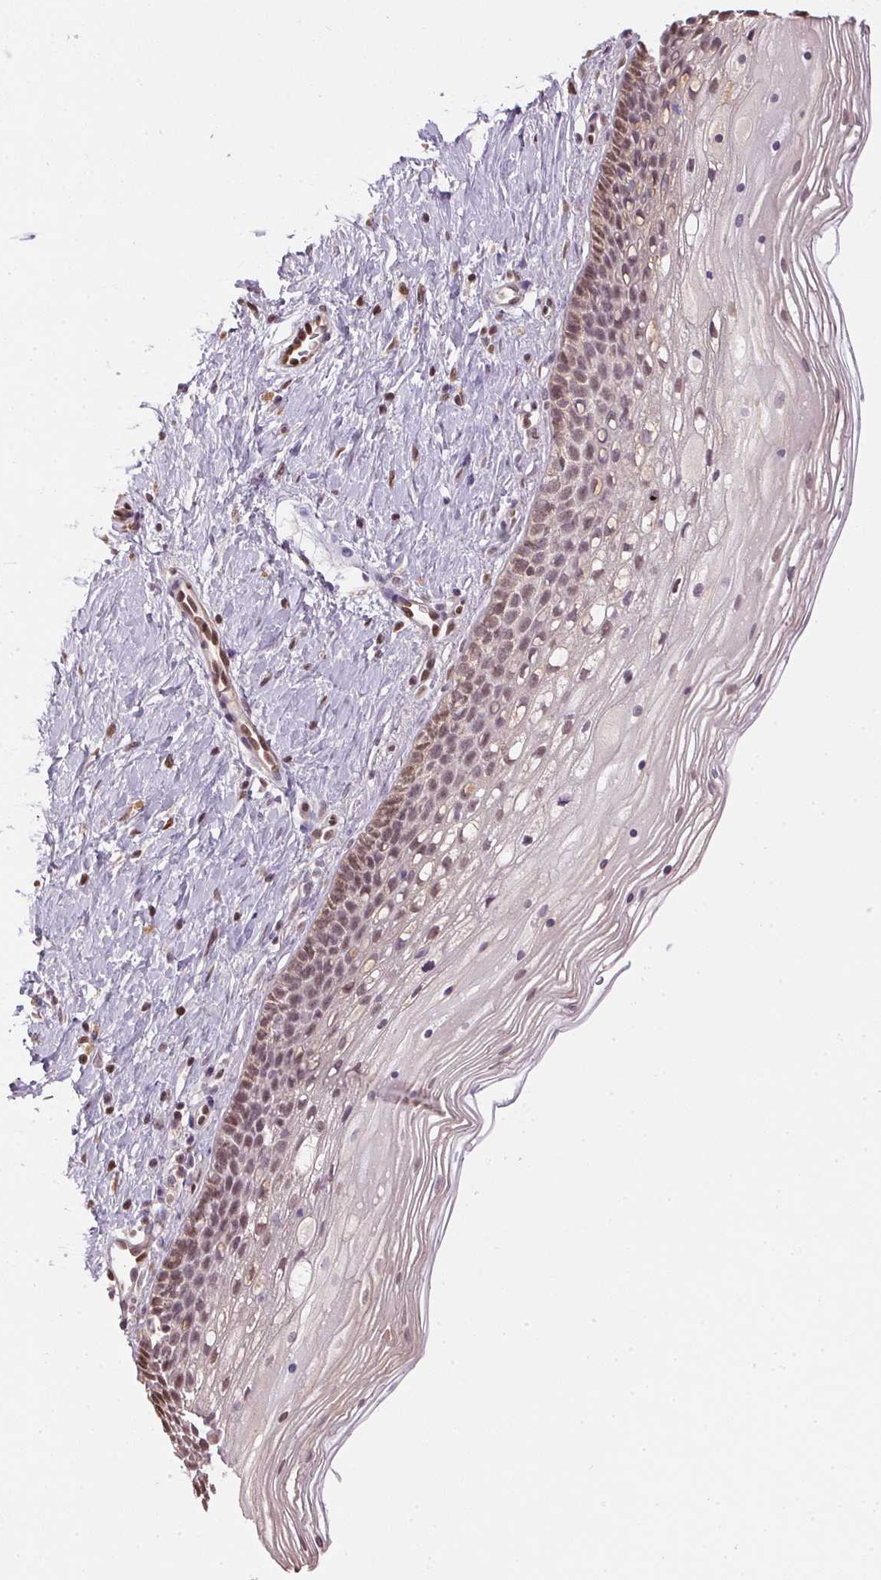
{"staining": {"intensity": "strong", "quantity": ">75%", "location": "nuclear"}, "tissue": "cervix", "cell_type": "Glandular cells", "image_type": "normal", "snomed": [{"axis": "morphology", "description": "Normal tissue, NOS"}, {"axis": "topography", "description": "Cervix"}], "caption": "Strong nuclear protein expression is appreciated in about >75% of glandular cells in cervix.", "gene": "TPI1", "patient": {"sex": "female", "age": 34}}